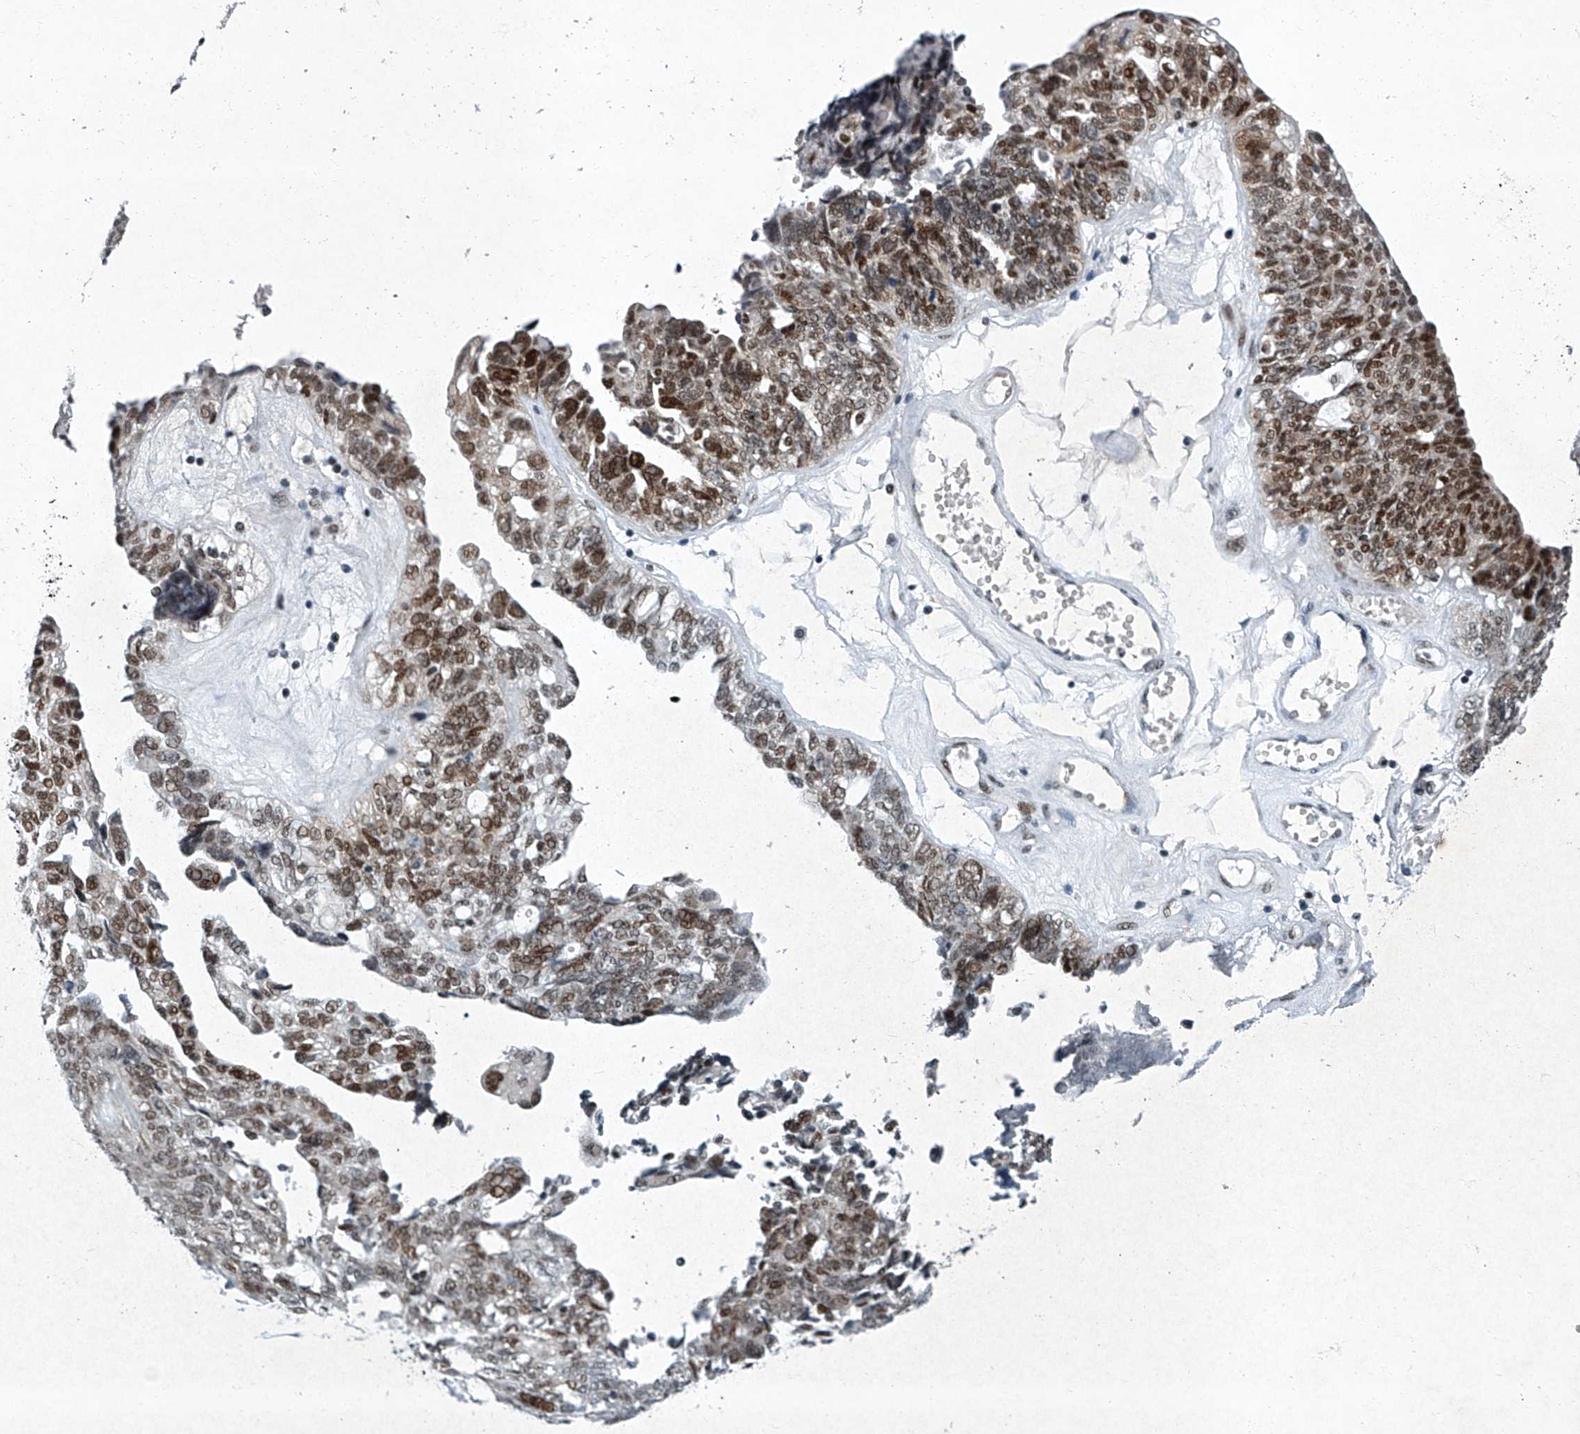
{"staining": {"intensity": "moderate", "quantity": ">75%", "location": "nuclear"}, "tissue": "ovarian cancer", "cell_type": "Tumor cells", "image_type": "cancer", "snomed": [{"axis": "morphology", "description": "Cystadenocarcinoma, serous, NOS"}, {"axis": "topography", "description": "Ovary"}], "caption": "This histopathology image displays ovarian cancer (serous cystadenocarcinoma) stained with immunohistochemistry (IHC) to label a protein in brown. The nuclear of tumor cells show moderate positivity for the protein. Nuclei are counter-stained blue.", "gene": "TFDP1", "patient": {"sex": "female", "age": 79}}